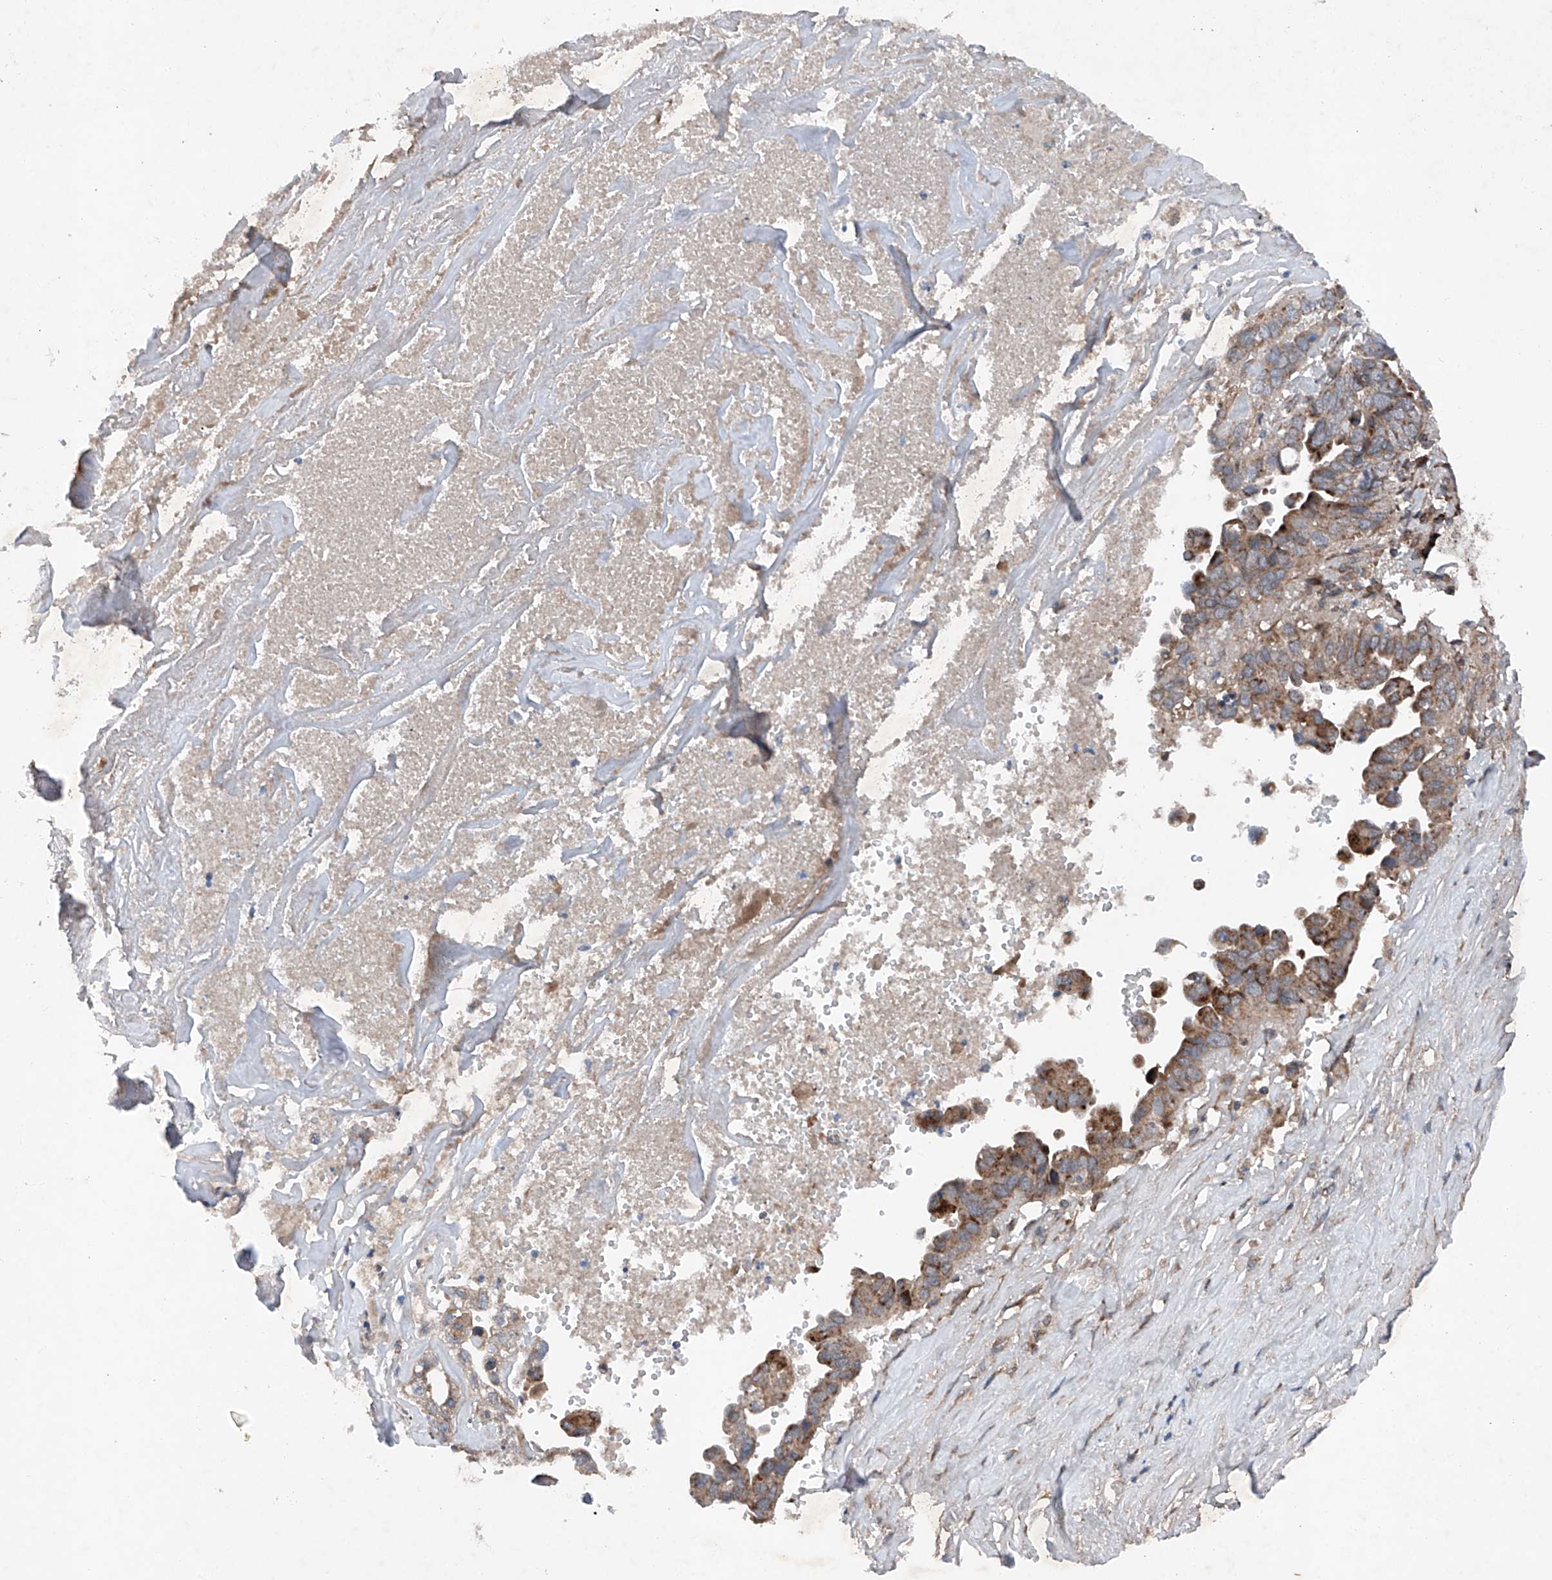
{"staining": {"intensity": "moderate", "quantity": ">75%", "location": "cytoplasmic/membranous"}, "tissue": "liver cancer", "cell_type": "Tumor cells", "image_type": "cancer", "snomed": [{"axis": "morphology", "description": "Cholangiocarcinoma"}, {"axis": "topography", "description": "Liver"}], "caption": "Human liver cancer stained for a protein (brown) demonstrates moderate cytoplasmic/membranous positive staining in about >75% of tumor cells.", "gene": "DAD1", "patient": {"sex": "female", "age": 79}}